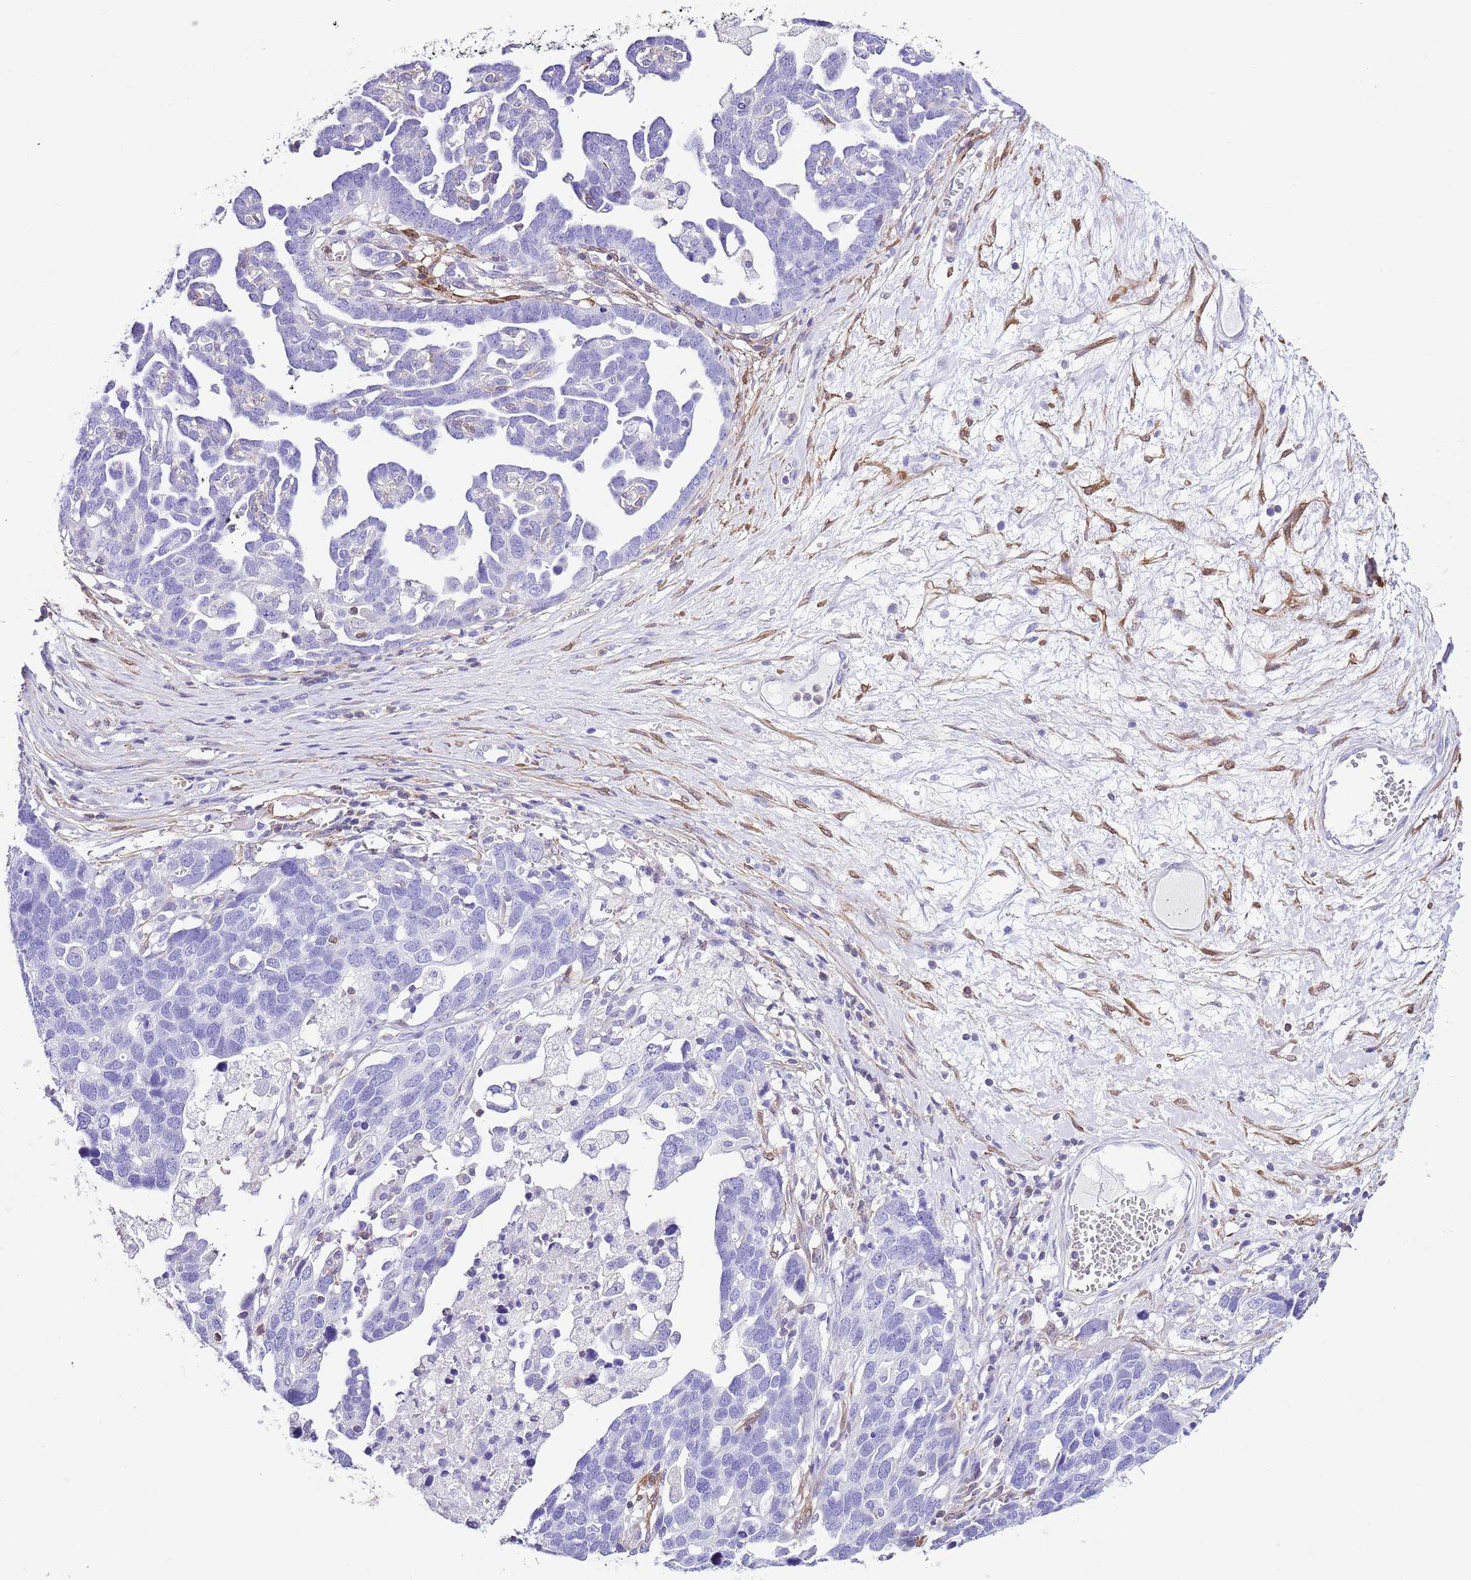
{"staining": {"intensity": "negative", "quantity": "none", "location": "none"}, "tissue": "ovarian cancer", "cell_type": "Tumor cells", "image_type": "cancer", "snomed": [{"axis": "morphology", "description": "Cystadenocarcinoma, serous, NOS"}, {"axis": "topography", "description": "Ovary"}], "caption": "Tumor cells show no significant positivity in ovarian serous cystadenocarcinoma.", "gene": "CNN2", "patient": {"sex": "female", "age": 54}}